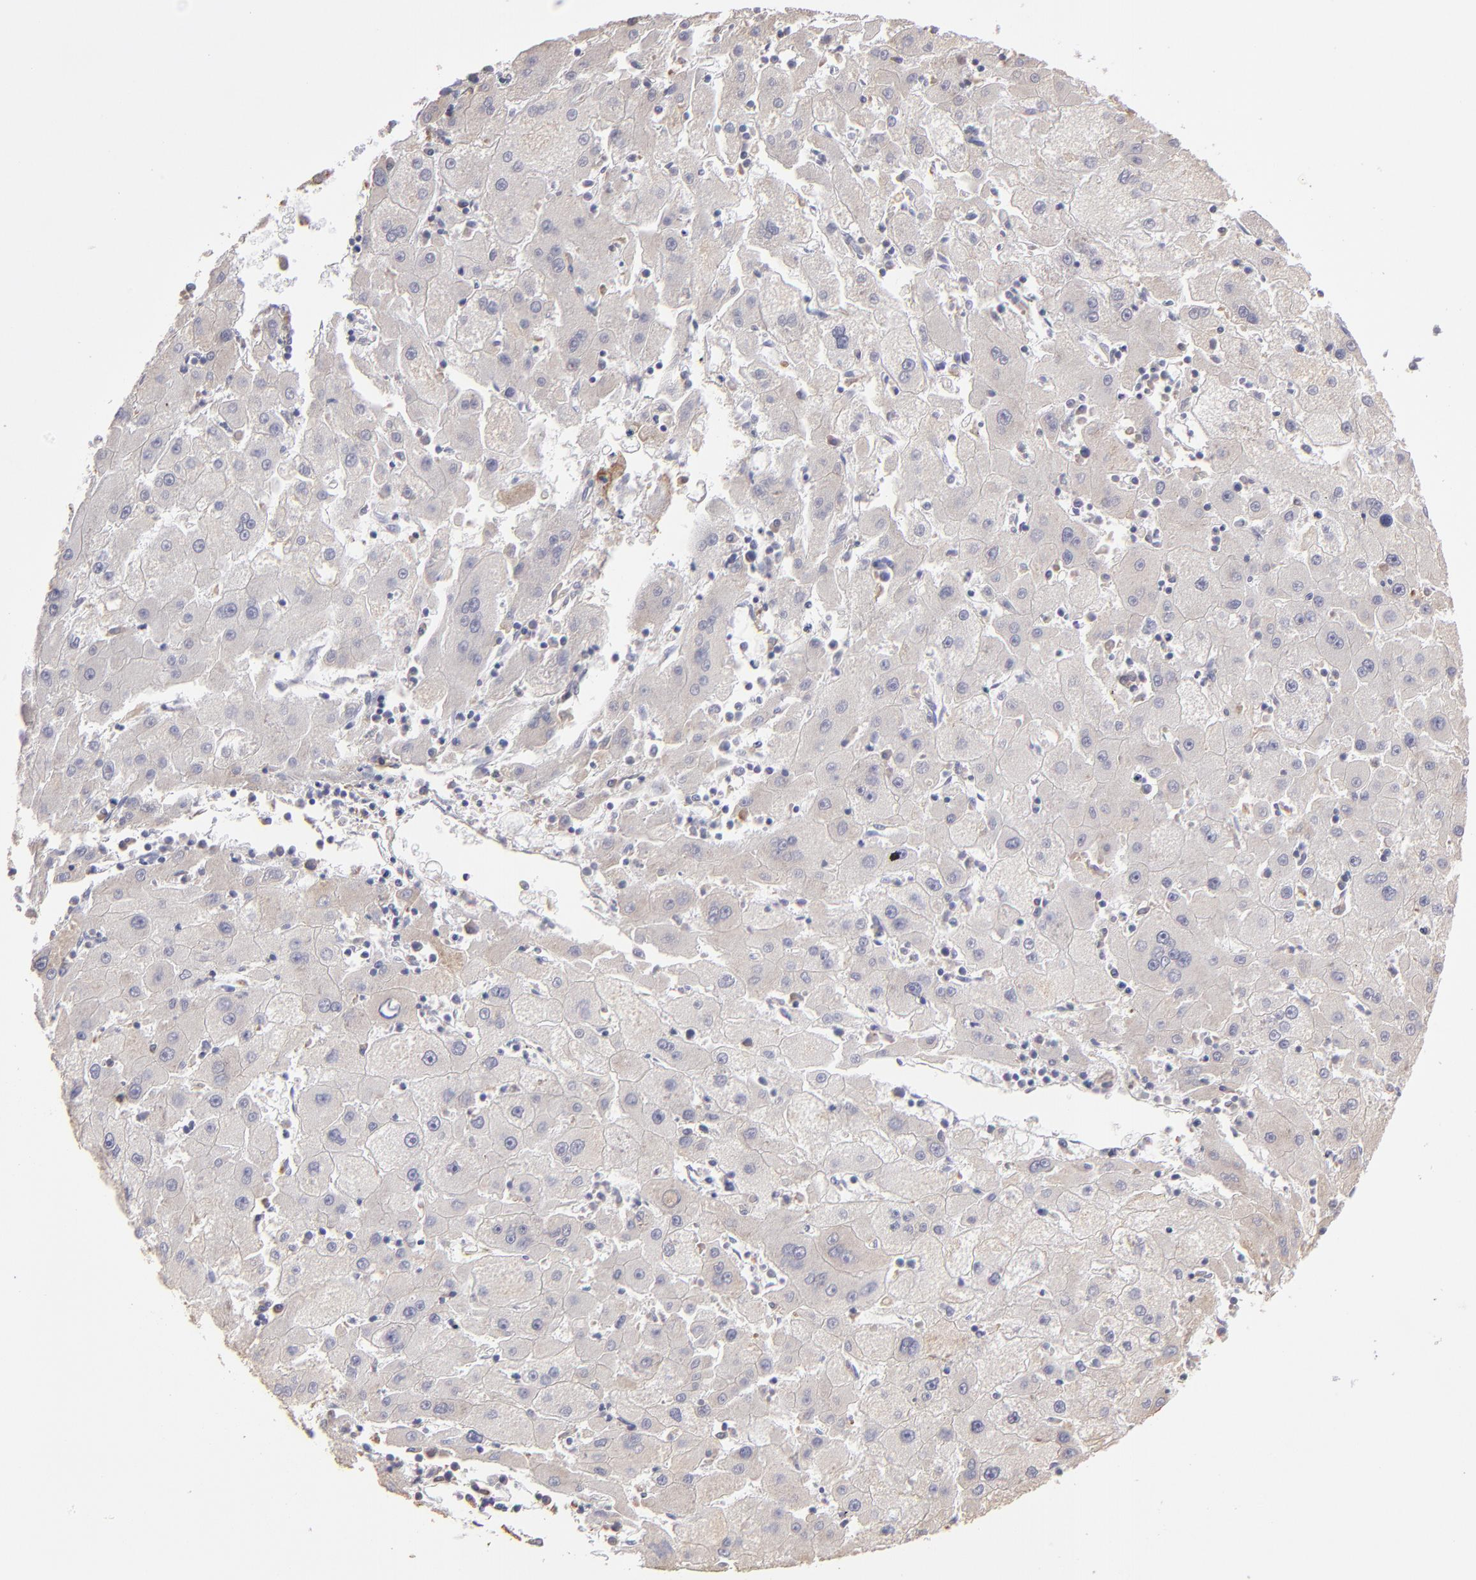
{"staining": {"intensity": "weak", "quantity": ">75%", "location": "cytoplasmic/membranous"}, "tissue": "liver cancer", "cell_type": "Tumor cells", "image_type": "cancer", "snomed": [{"axis": "morphology", "description": "Carcinoma, Hepatocellular, NOS"}, {"axis": "topography", "description": "Liver"}], "caption": "There is low levels of weak cytoplasmic/membranous positivity in tumor cells of hepatocellular carcinoma (liver), as demonstrated by immunohistochemical staining (brown color).", "gene": "CALR", "patient": {"sex": "male", "age": 72}}